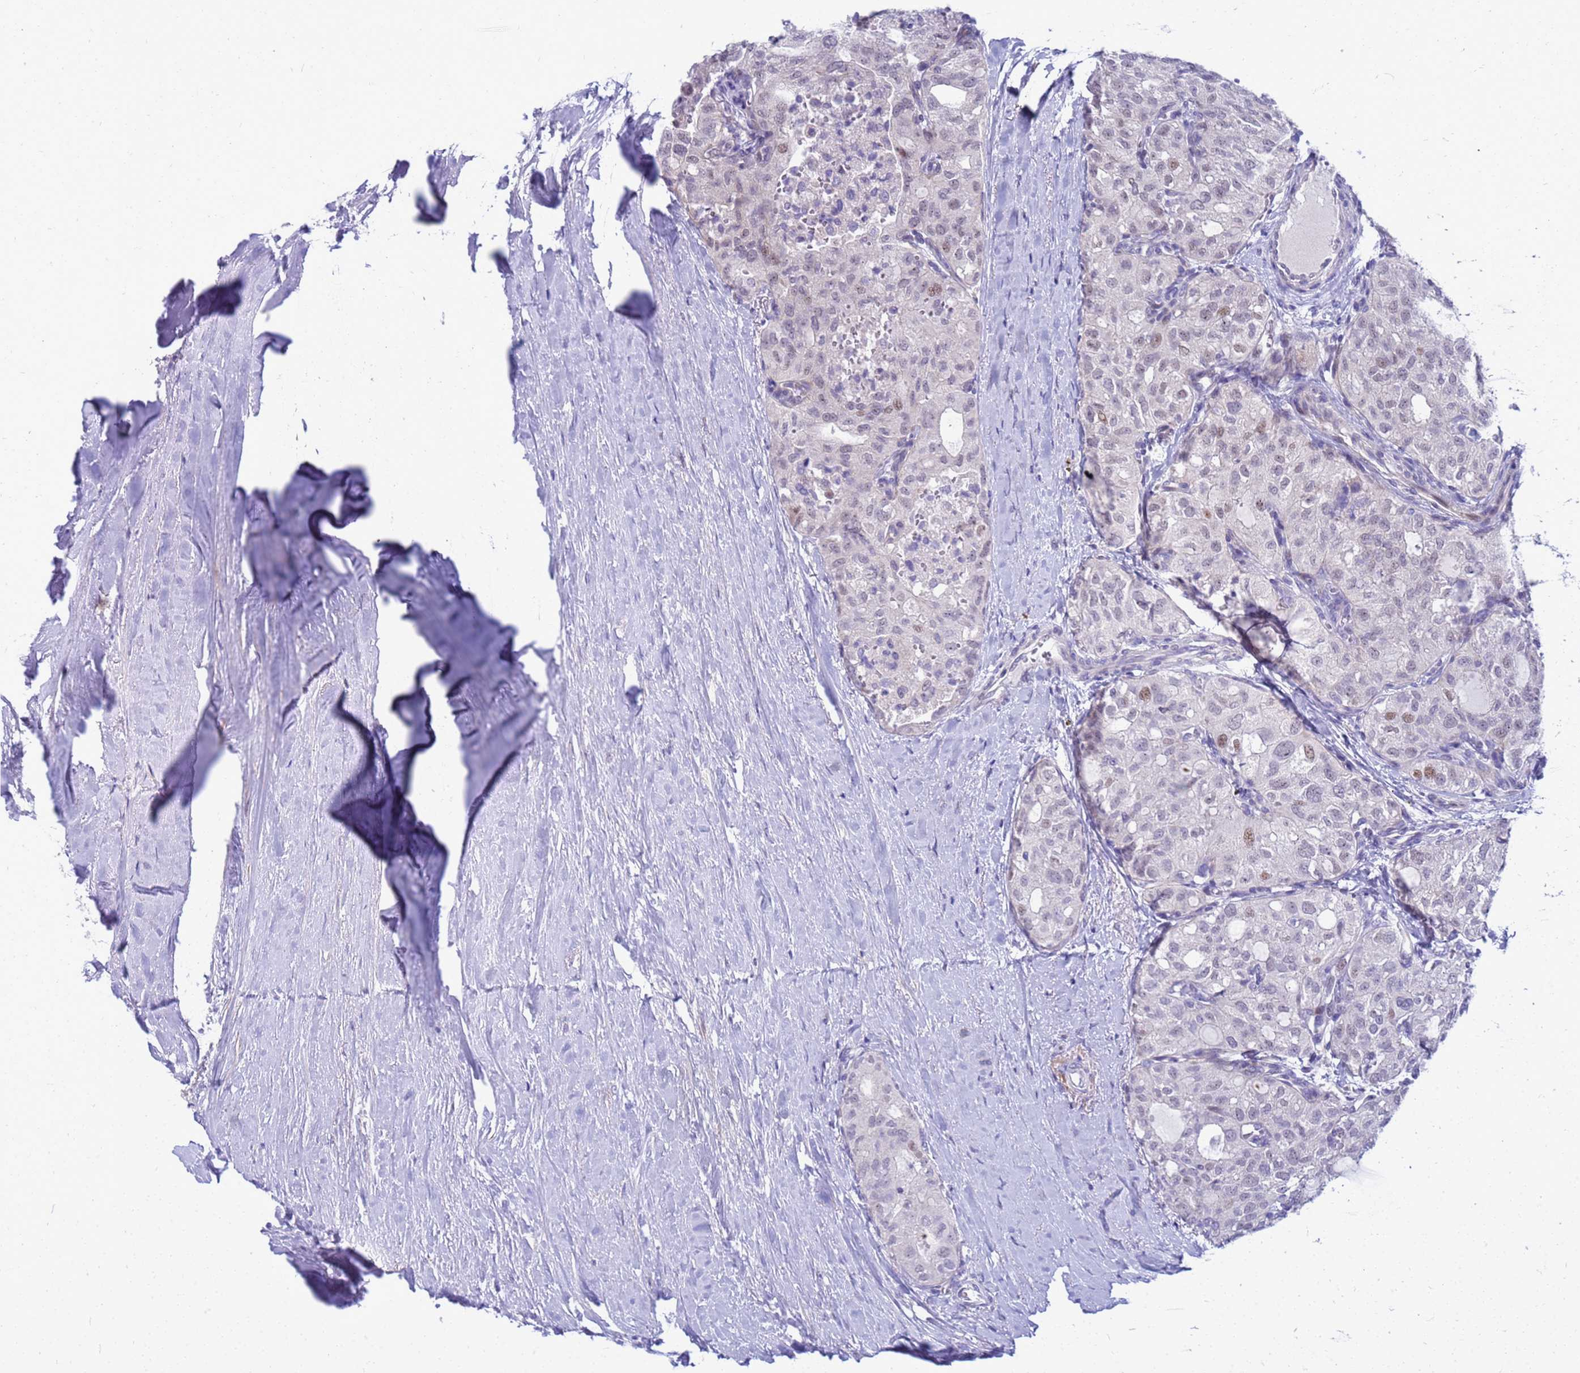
{"staining": {"intensity": "moderate", "quantity": "<25%", "location": "nuclear"}, "tissue": "thyroid cancer", "cell_type": "Tumor cells", "image_type": "cancer", "snomed": [{"axis": "morphology", "description": "Follicular adenoma carcinoma, NOS"}, {"axis": "topography", "description": "Thyroid gland"}], "caption": "The immunohistochemical stain shows moderate nuclear positivity in tumor cells of follicular adenoma carcinoma (thyroid) tissue.", "gene": "LRATD1", "patient": {"sex": "male", "age": 75}}